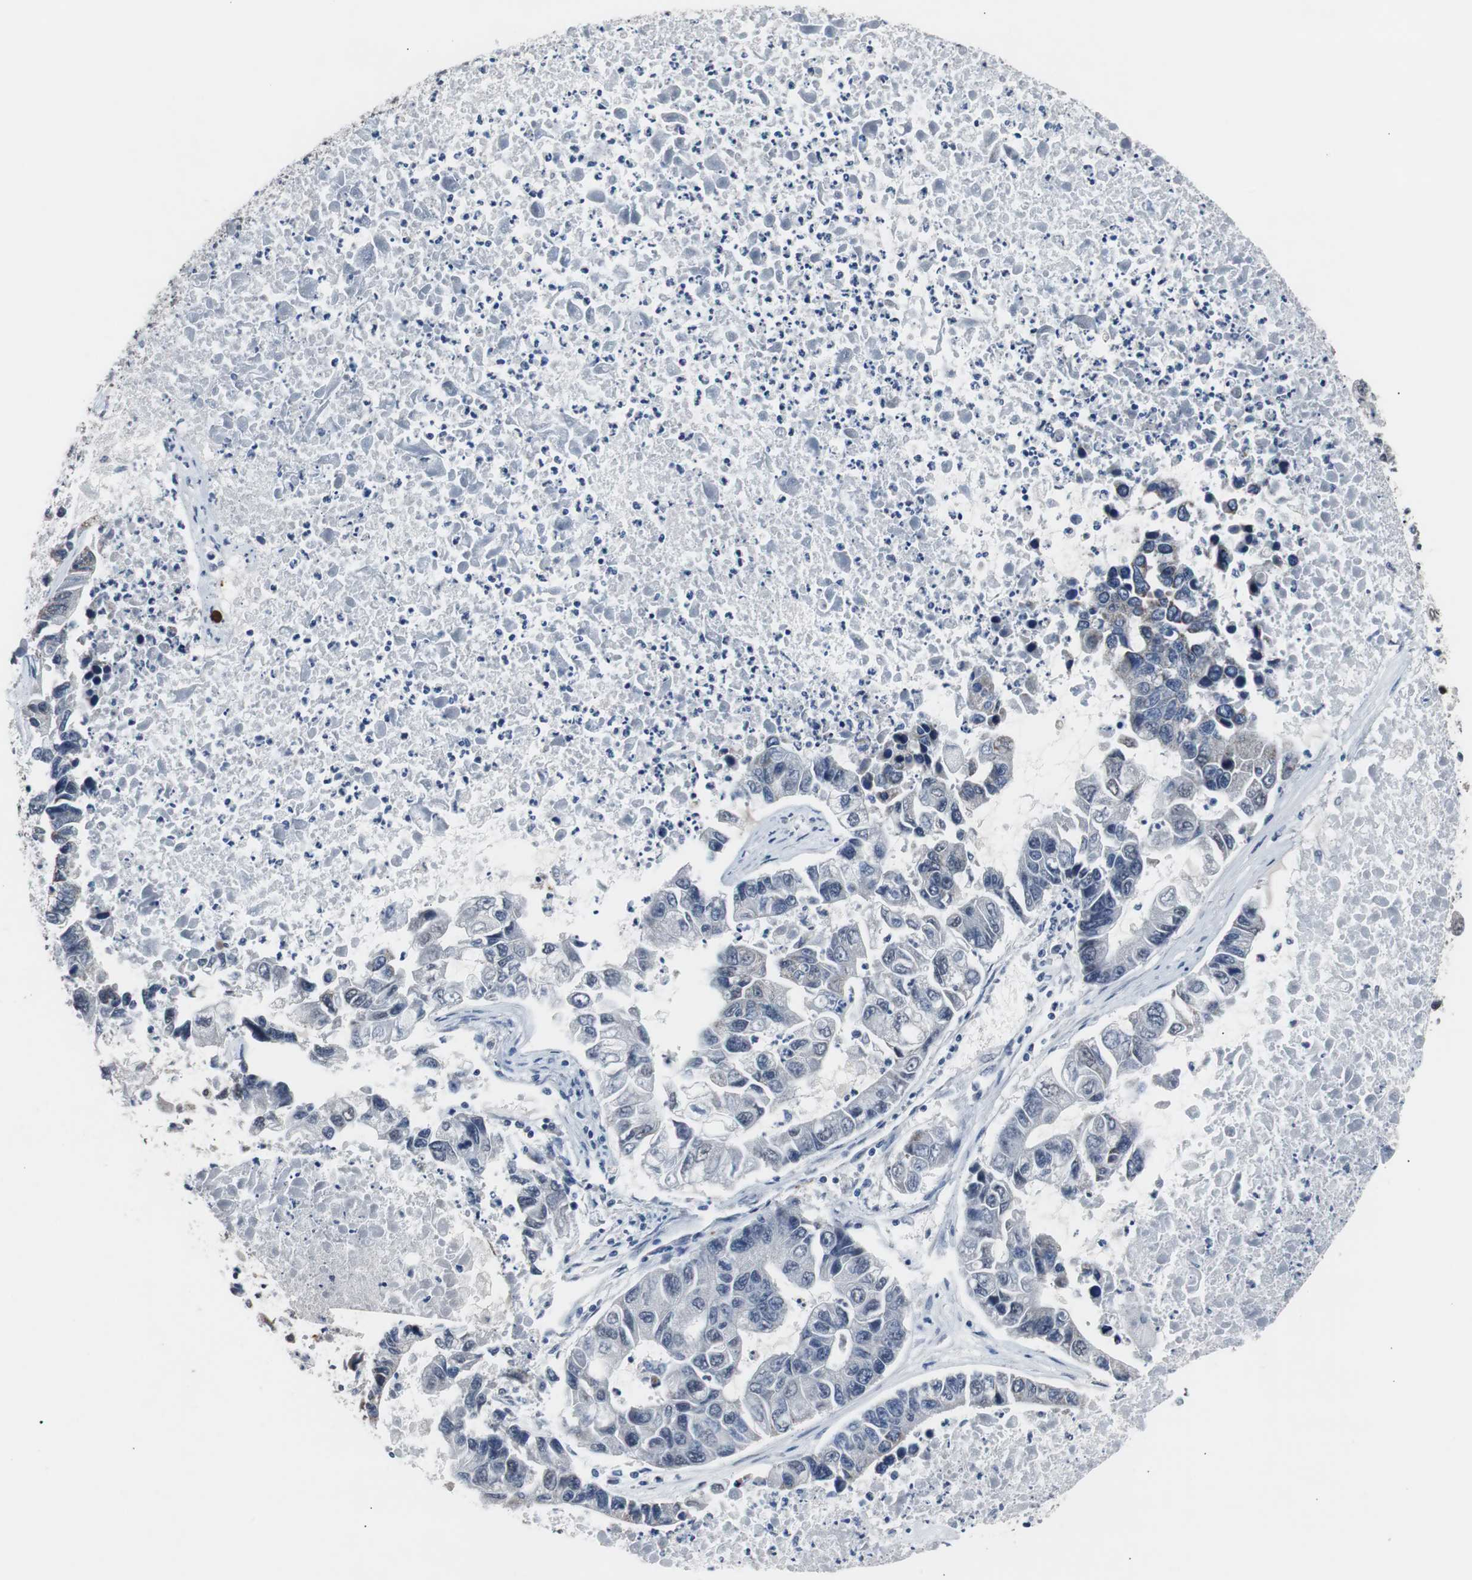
{"staining": {"intensity": "negative", "quantity": "none", "location": "none"}, "tissue": "lung cancer", "cell_type": "Tumor cells", "image_type": "cancer", "snomed": [{"axis": "morphology", "description": "Adenocarcinoma, NOS"}, {"axis": "topography", "description": "Lung"}], "caption": "Lung cancer (adenocarcinoma) was stained to show a protein in brown. There is no significant staining in tumor cells.", "gene": "RBM47", "patient": {"sex": "female", "age": 51}}